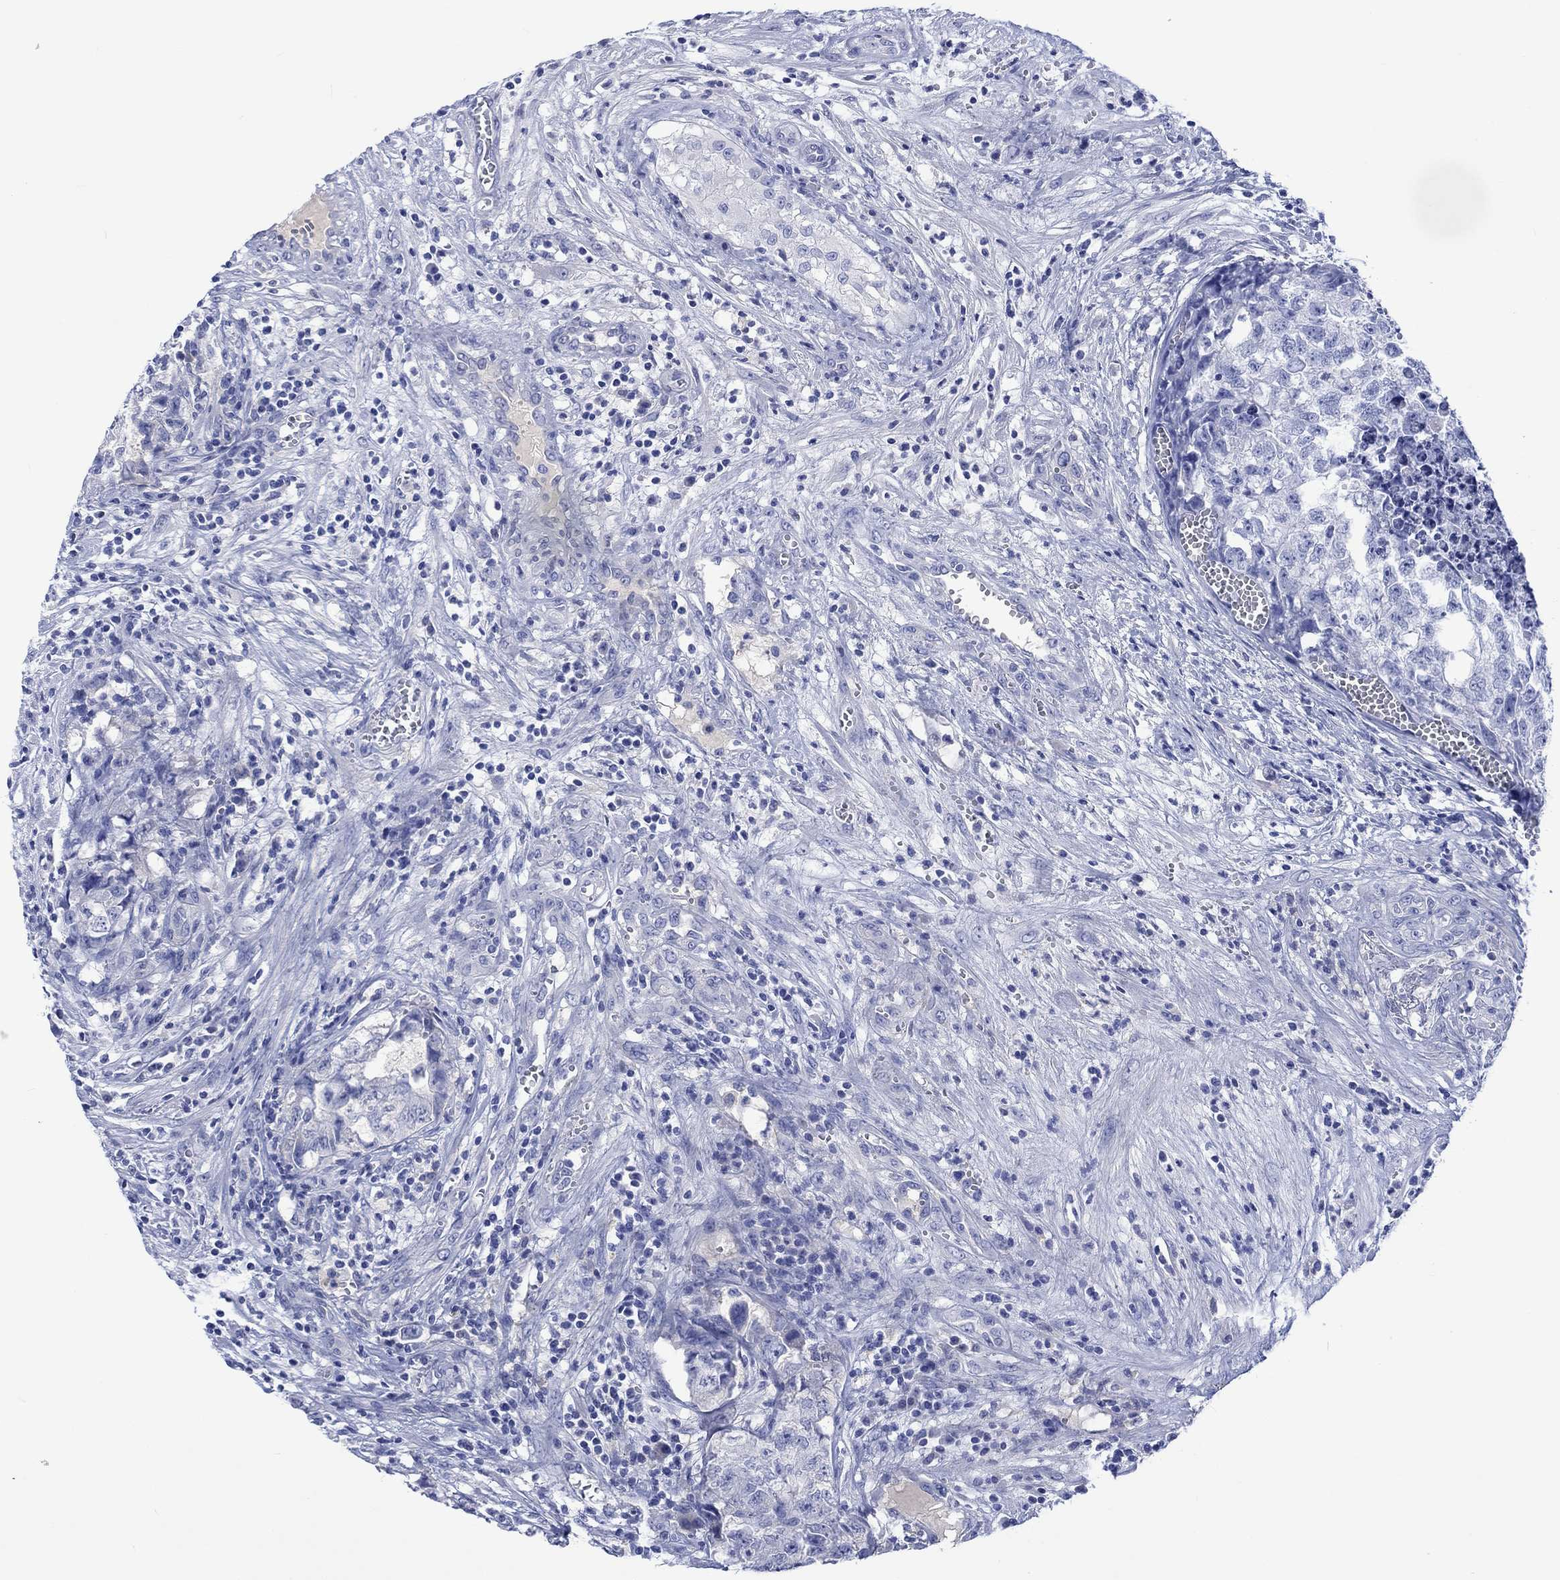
{"staining": {"intensity": "negative", "quantity": "none", "location": "none"}, "tissue": "testis cancer", "cell_type": "Tumor cells", "image_type": "cancer", "snomed": [{"axis": "morphology", "description": "Seminoma, NOS"}, {"axis": "morphology", "description": "Carcinoma, Embryonal, NOS"}, {"axis": "topography", "description": "Testis"}], "caption": "IHC micrograph of human testis cancer (embryonal carcinoma) stained for a protein (brown), which shows no staining in tumor cells.", "gene": "CACNG3", "patient": {"sex": "male", "age": 22}}